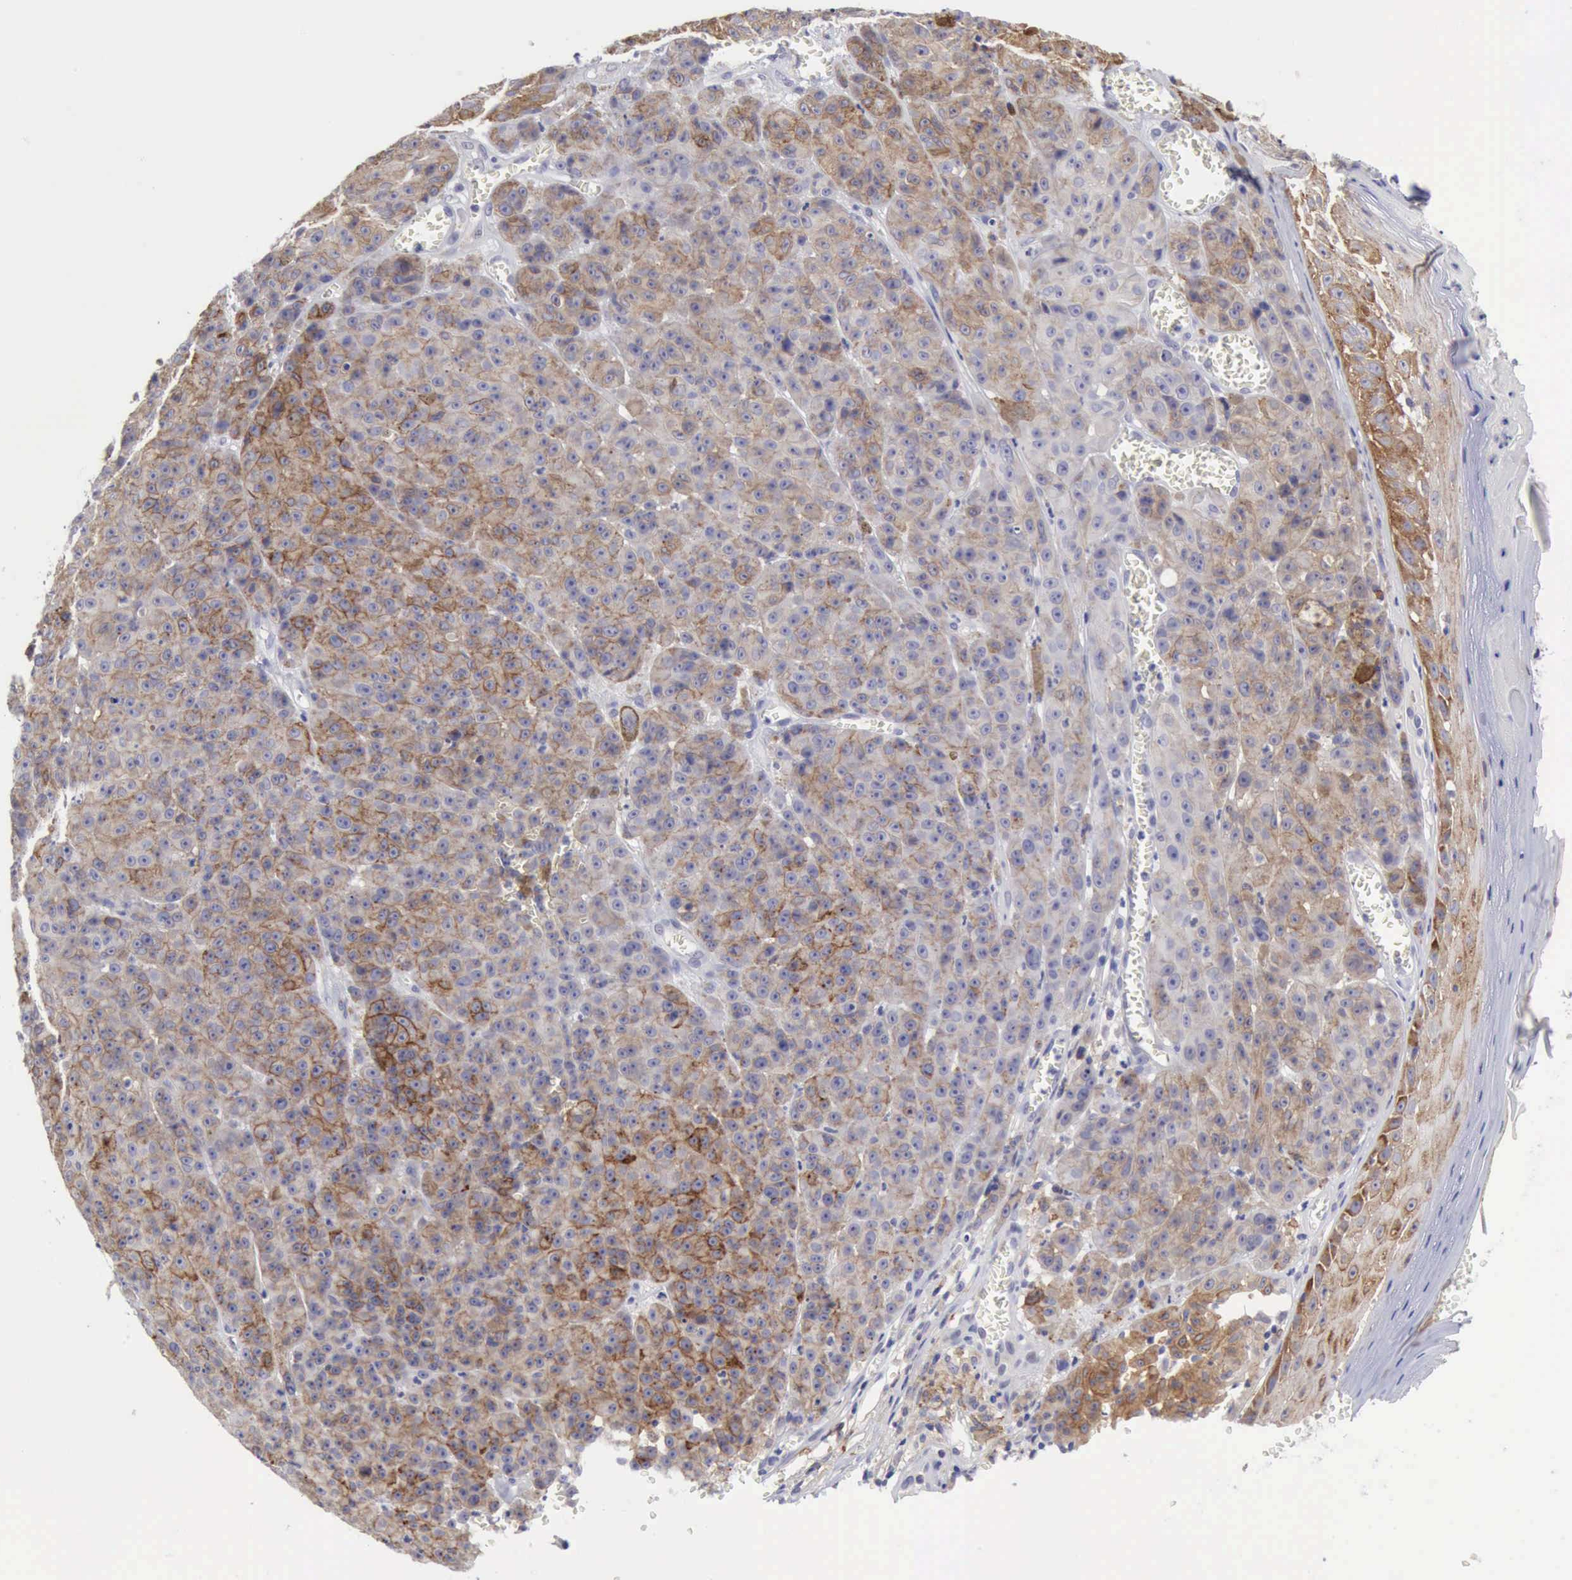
{"staining": {"intensity": "moderate", "quantity": "25%-75%", "location": "cytoplasmic/membranous"}, "tissue": "melanoma", "cell_type": "Tumor cells", "image_type": "cancer", "snomed": [{"axis": "morphology", "description": "Malignant melanoma, NOS"}, {"axis": "topography", "description": "Skin"}], "caption": "Moderate cytoplasmic/membranous expression is appreciated in approximately 25%-75% of tumor cells in malignant melanoma.", "gene": "TFRC", "patient": {"sex": "male", "age": 64}}